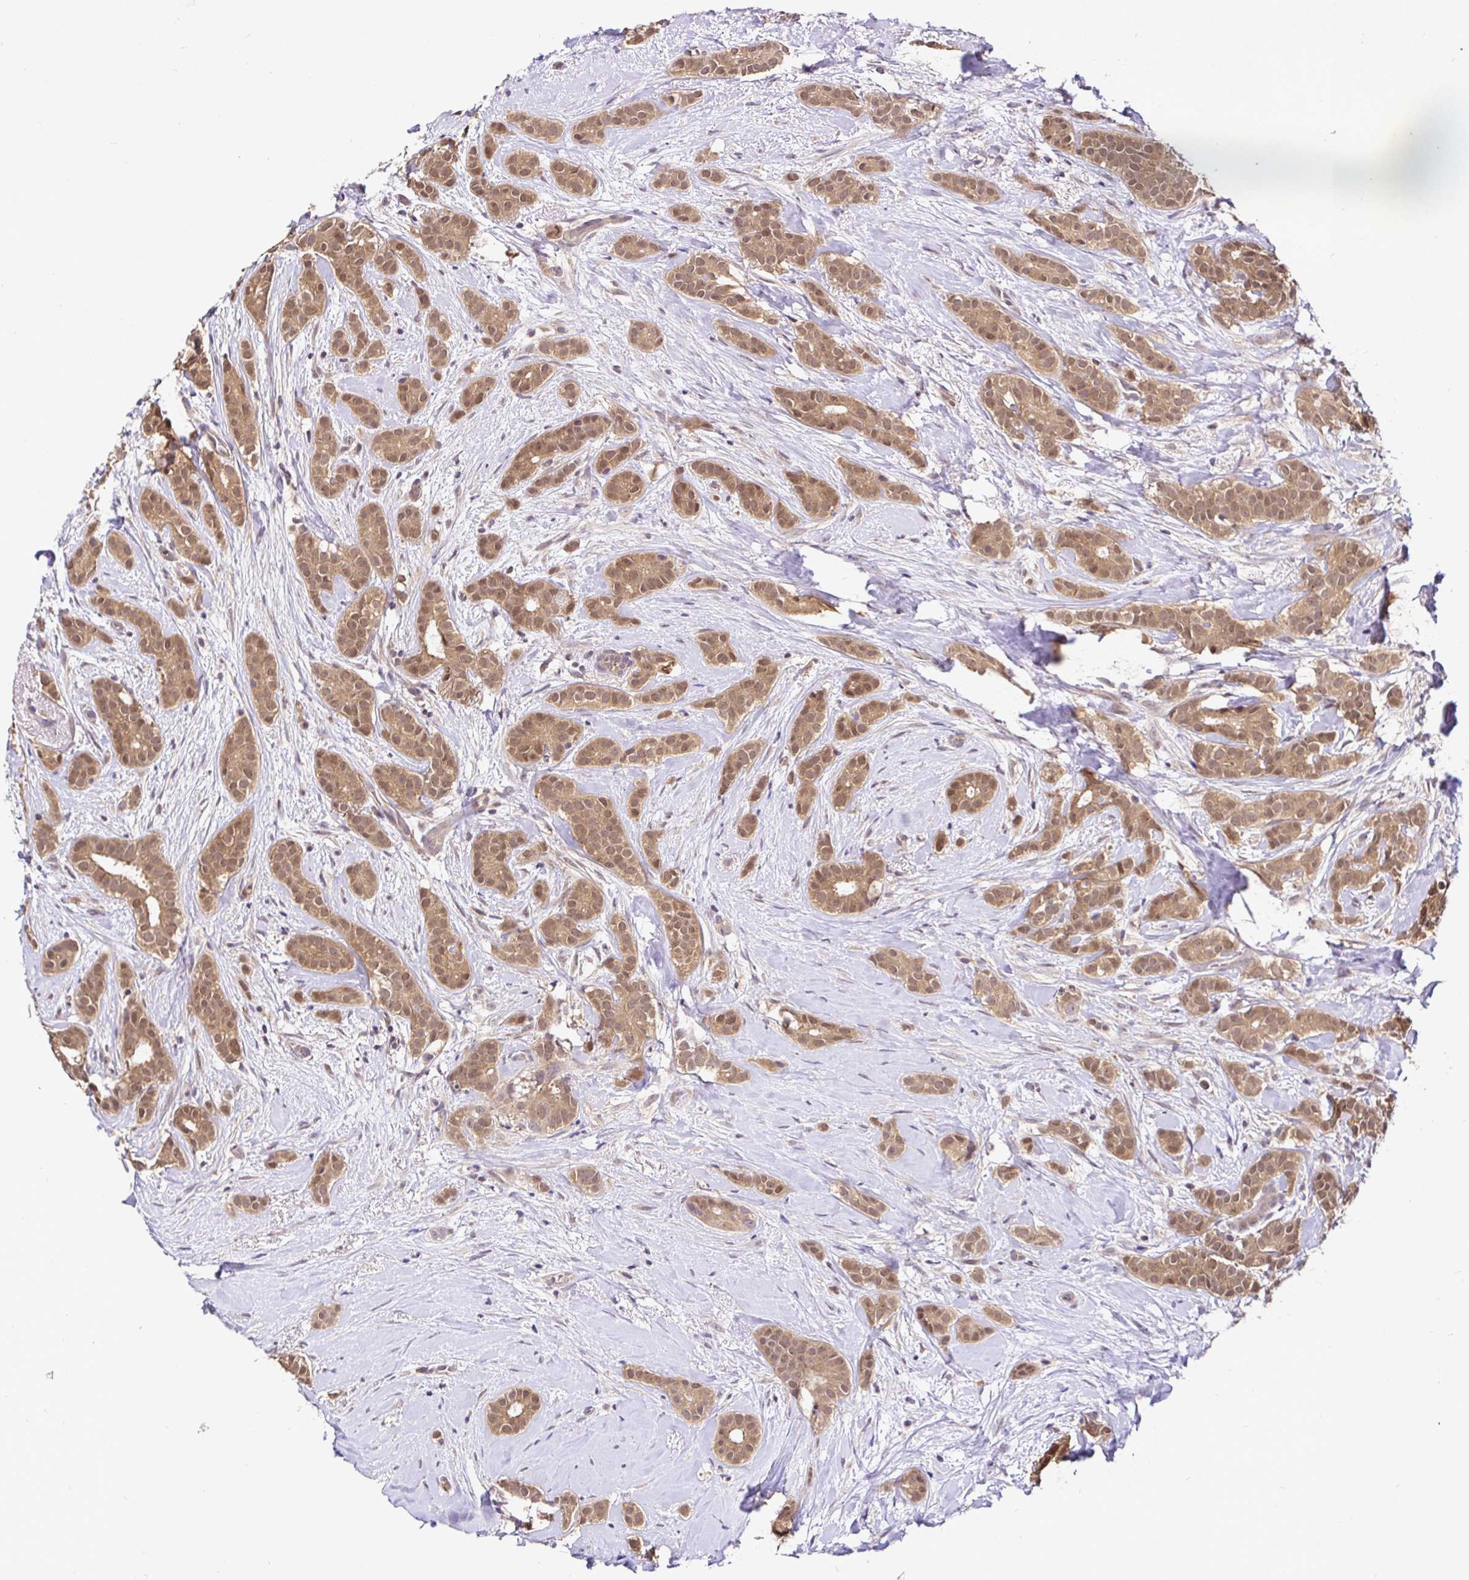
{"staining": {"intensity": "moderate", "quantity": ">75%", "location": "cytoplasmic/membranous,nuclear"}, "tissue": "breast cancer", "cell_type": "Tumor cells", "image_type": "cancer", "snomed": [{"axis": "morphology", "description": "Duct carcinoma"}, {"axis": "topography", "description": "Breast"}], "caption": "Immunohistochemical staining of breast cancer demonstrates moderate cytoplasmic/membranous and nuclear protein positivity in approximately >75% of tumor cells.", "gene": "UBE2M", "patient": {"sex": "female", "age": 65}}